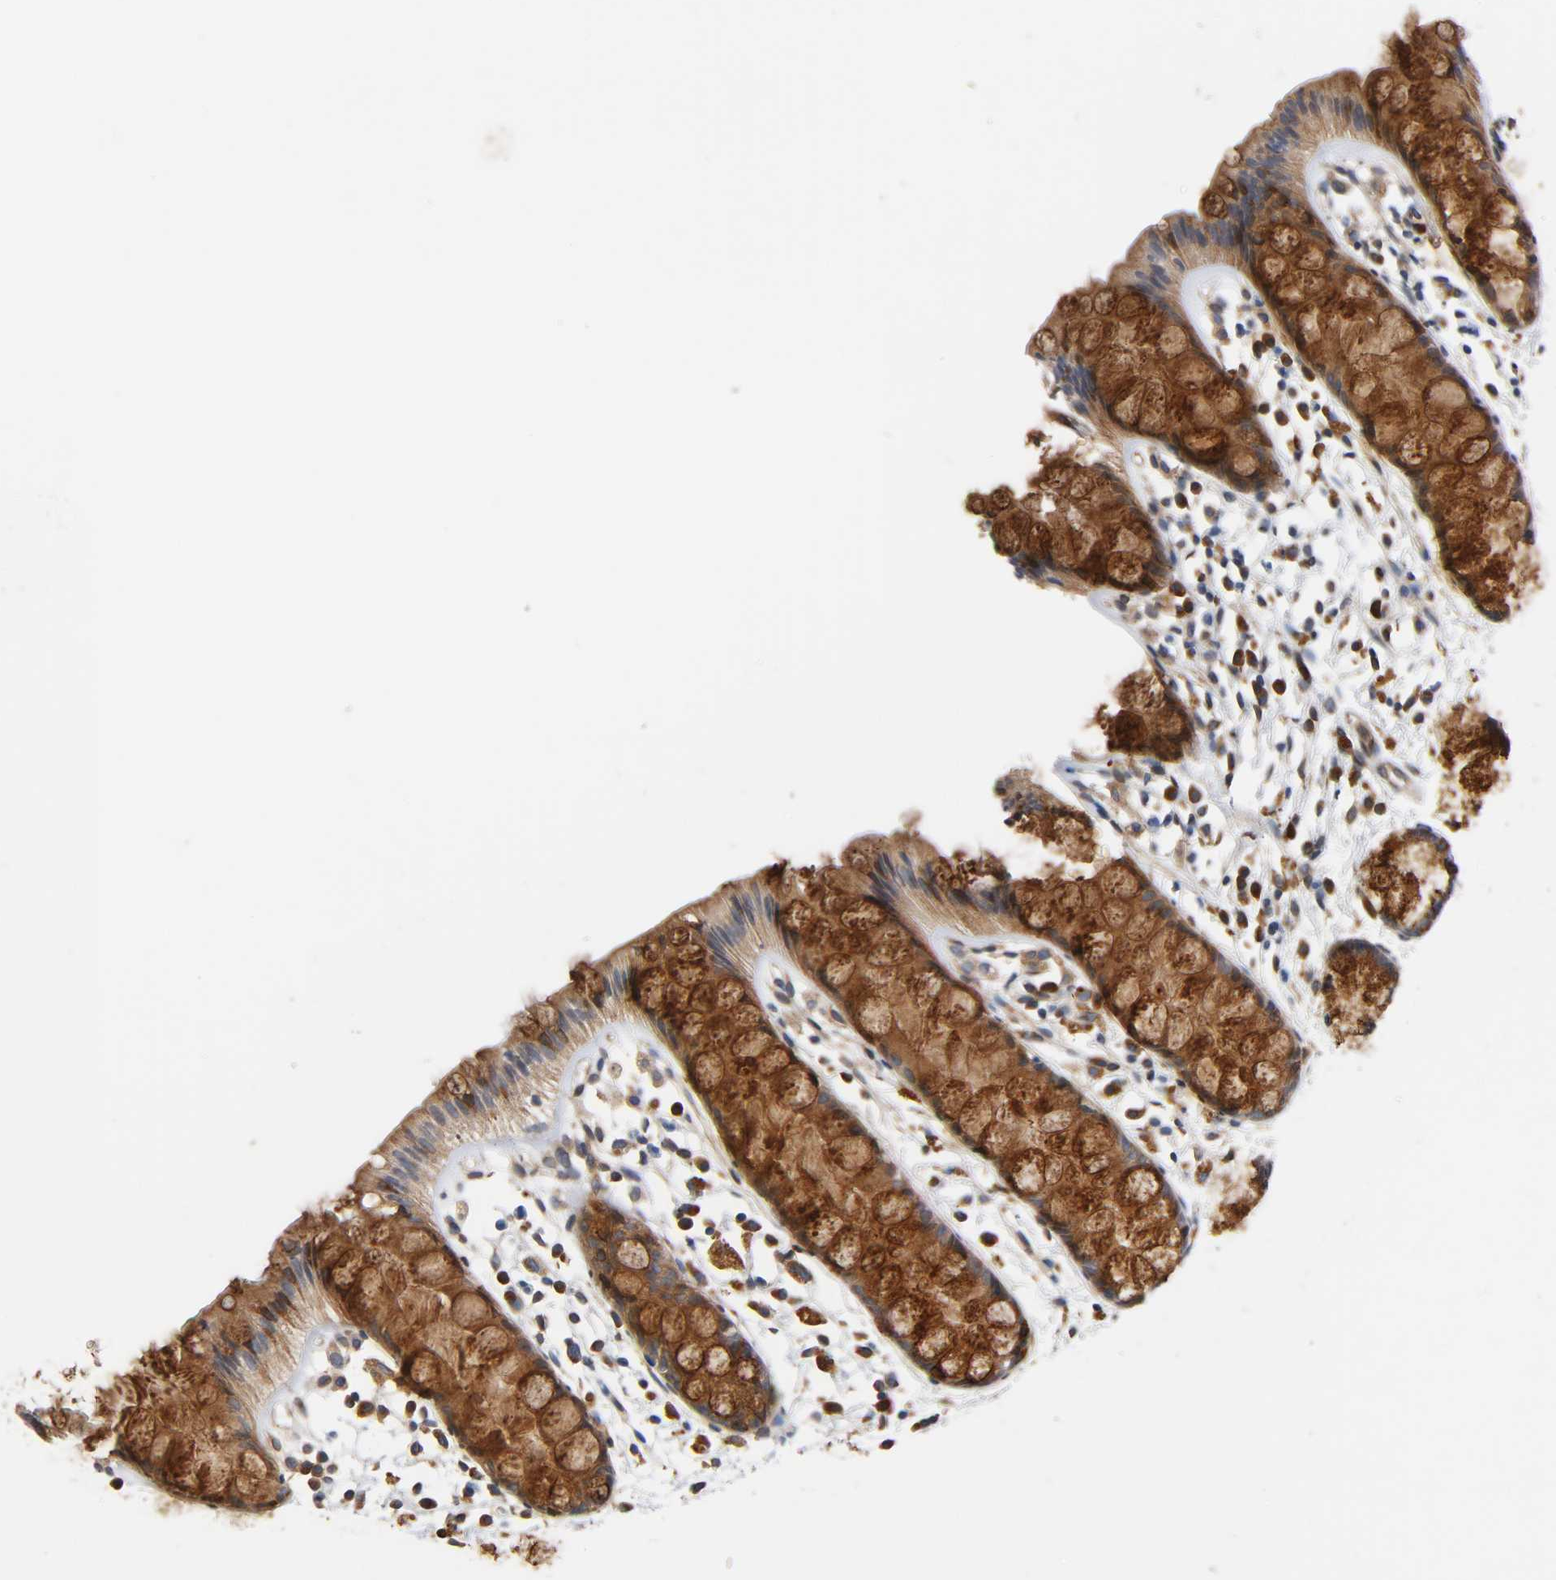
{"staining": {"intensity": "moderate", "quantity": ">75%", "location": "cytoplasmic/membranous"}, "tissue": "rectum", "cell_type": "Glandular cells", "image_type": "normal", "snomed": [{"axis": "morphology", "description": "Normal tissue, NOS"}, {"axis": "topography", "description": "Rectum"}], "caption": "Approximately >75% of glandular cells in unremarkable rectum exhibit moderate cytoplasmic/membranous protein staining as visualized by brown immunohistochemical staining.", "gene": "ASB6", "patient": {"sex": "female", "age": 66}}